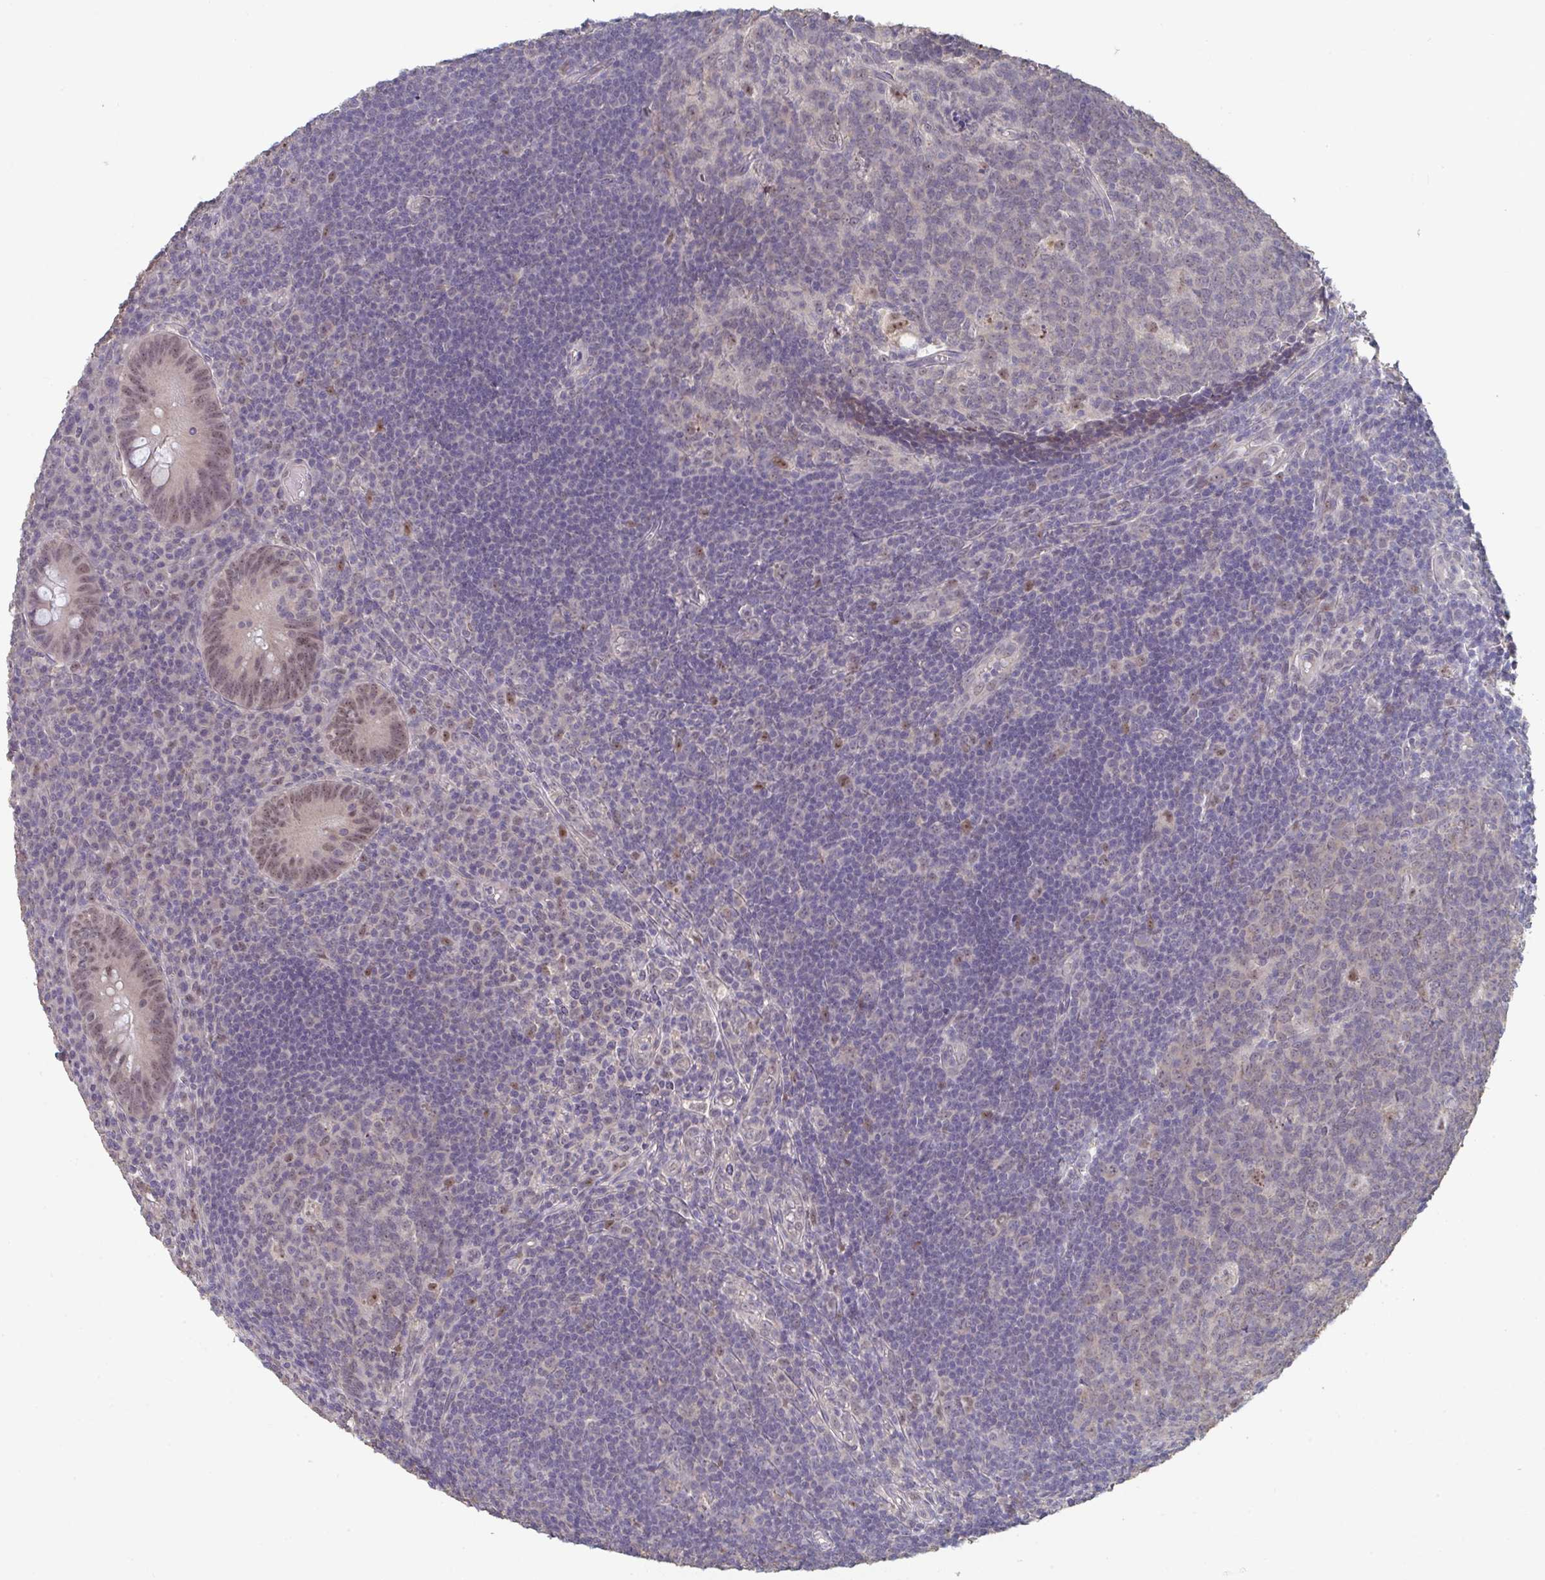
{"staining": {"intensity": "weak", "quantity": ">75%", "location": "cytoplasmic/membranous,nuclear"}, "tissue": "appendix", "cell_type": "Glandular cells", "image_type": "normal", "snomed": [{"axis": "morphology", "description": "Normal tissue, NOS"}, {"axis": "topography", "description": "Appendix"}], "caption": "Weak cytoplasmic/membranous,nuclear positivity is present in approximately >75% of glandular cells in unremarkable appendix.", "gene": "LIX1", "patient": {"sex": "male", "age": 18}}